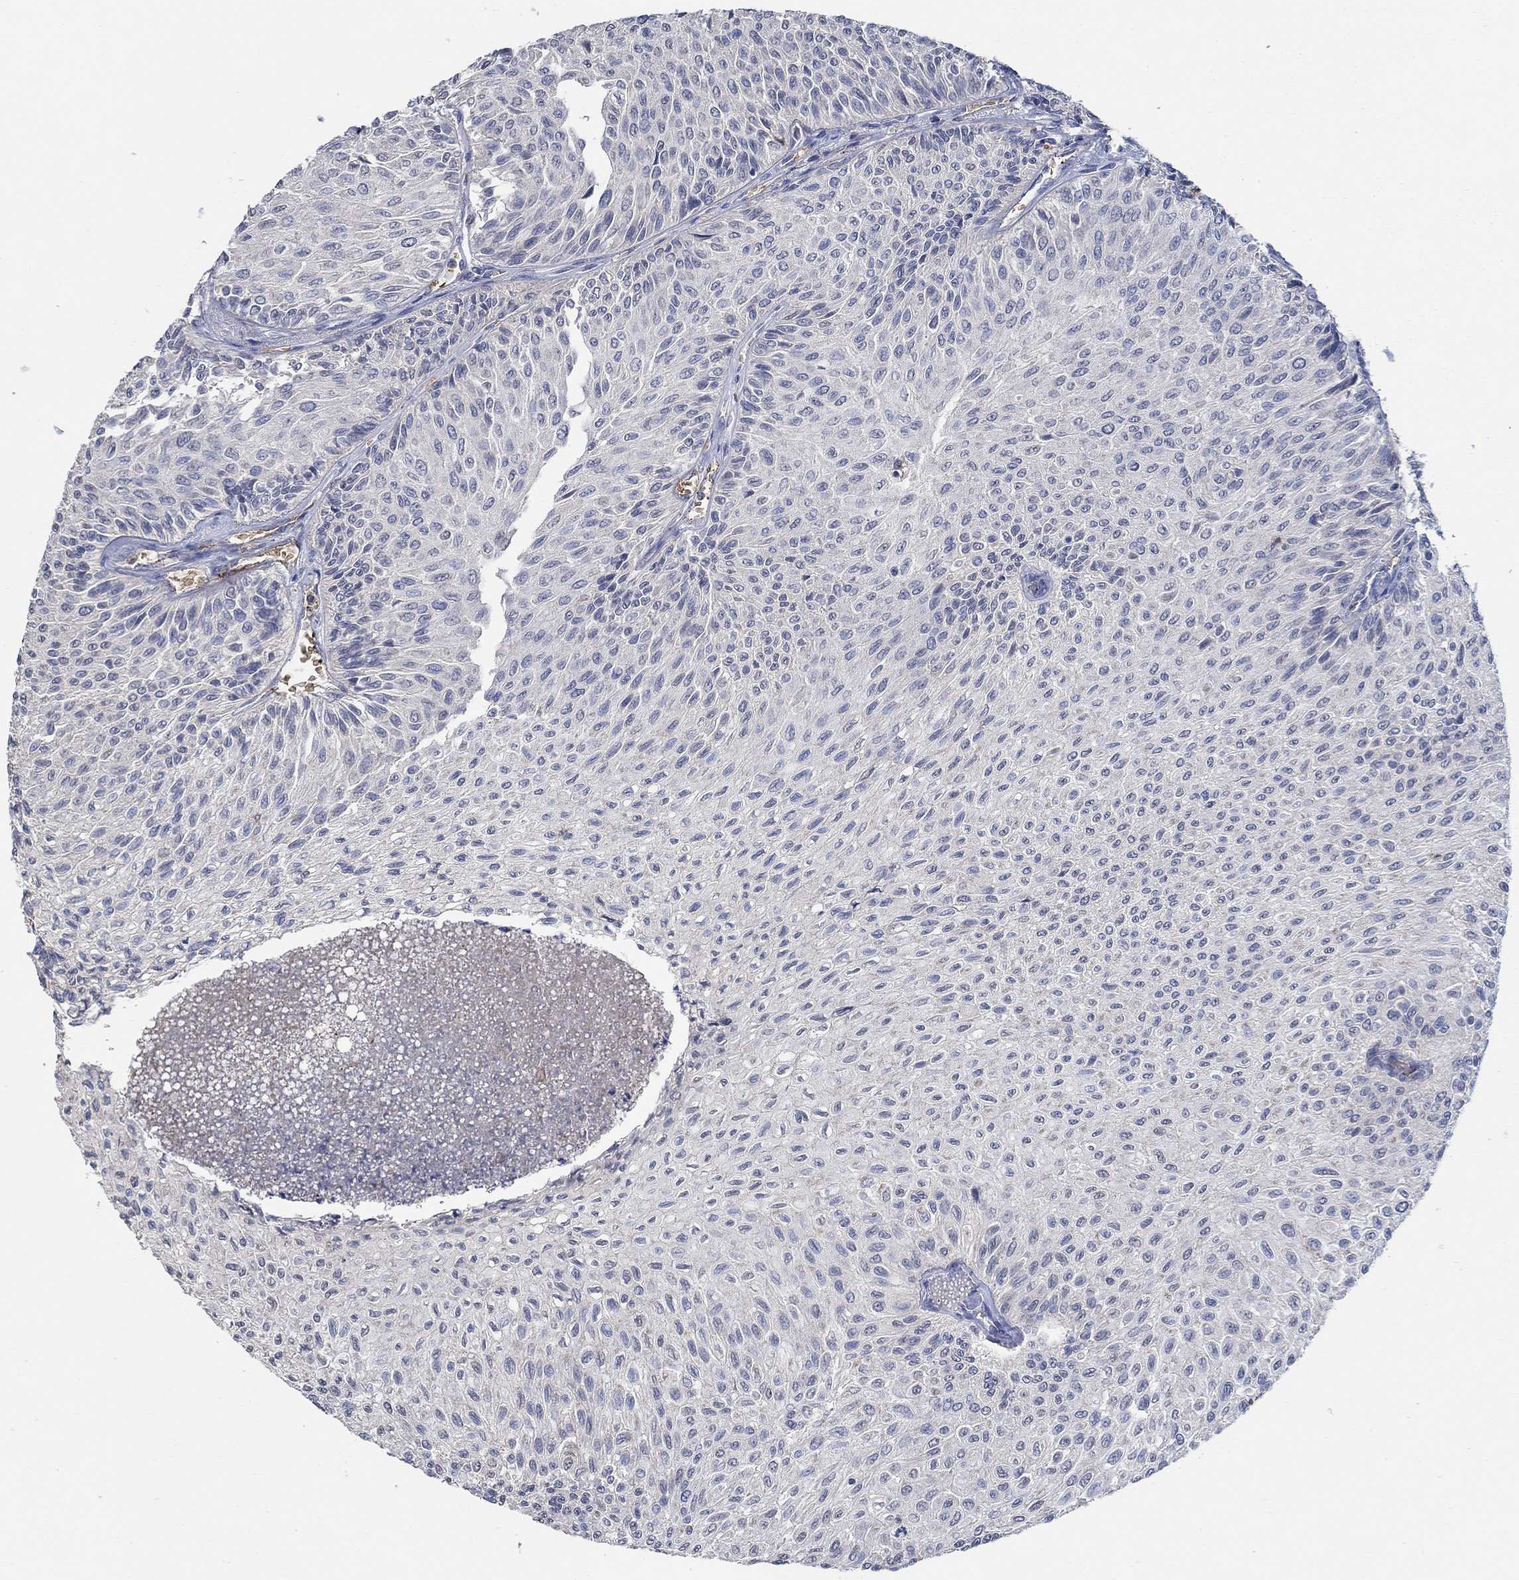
{"staining": {"intensity": "negative", "quantity": "none", "location": "none"}, "tissue": "urothelial cancer", "cell_type": "Tumor cells", "image_type": "cancer", "snomed": [{"axis": "morphology", "description": "Urothelial carcinoma, Low grade"}, {"axis": "topography", "description": "Urinary bladder"}], "caption": "Tumor cells are negative for brown protein staining in urothelial carcinoma (low-grade).", "gene": "MPP1", "patient": {"sex": "male", "age": 78}}